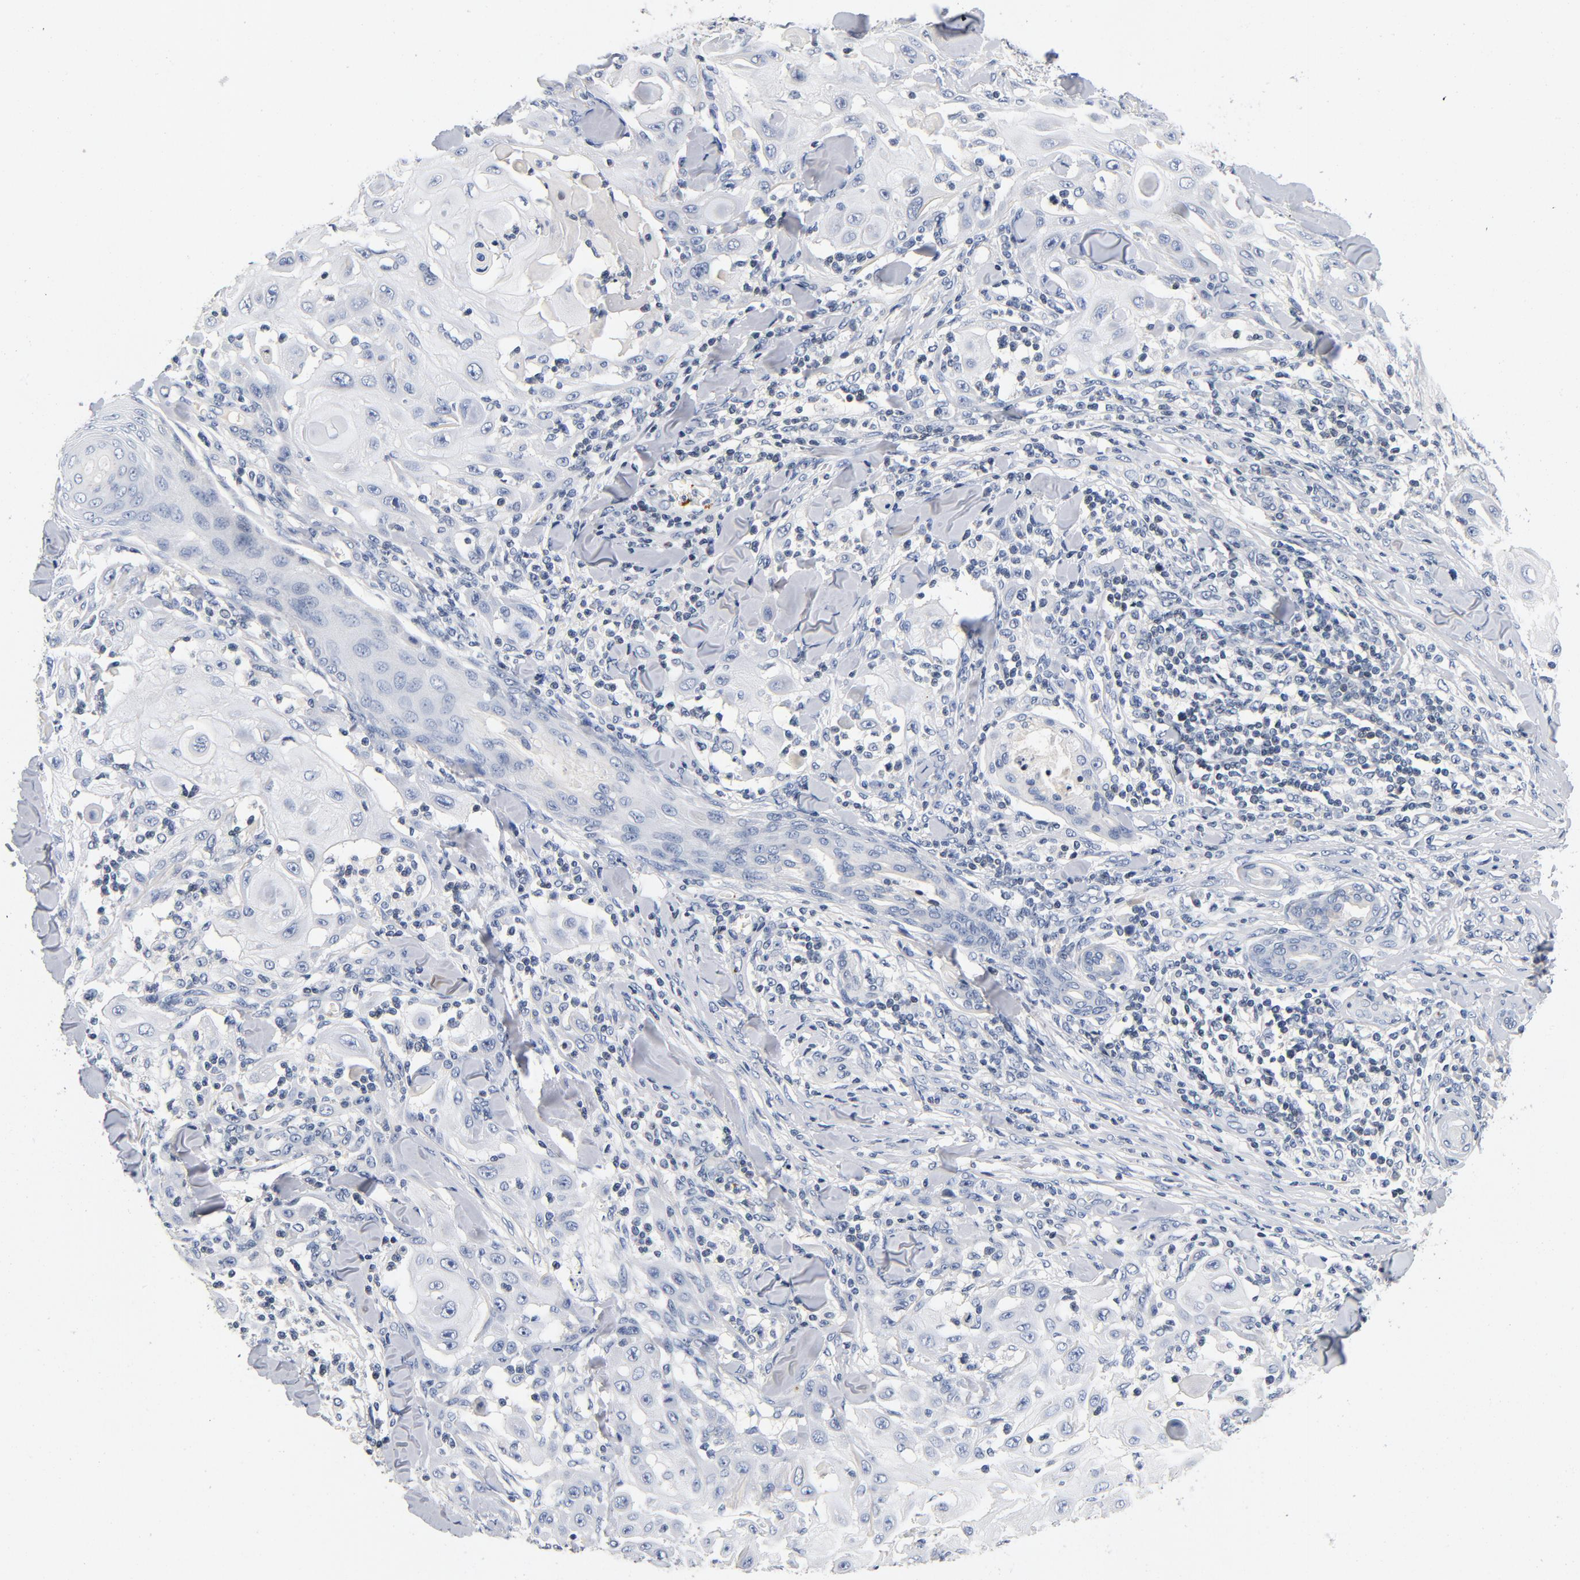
{"staining": {"intensity": "negative", "quantity": "none", "location": "none"}, "tissue": "skin cancer", "cell_type": "Tumor cells", "image_type": "cancer", "snomed": [{"axis": "morphology", "description": "Squamous cell carcinoma, NOS"}, {"axis": "topography", "description": "Skin"}], "caption": "Tumor cells show no significant expression in skin cancer.", "gene": "PIM1", "patient": {"sex": "male", "age": 24}}